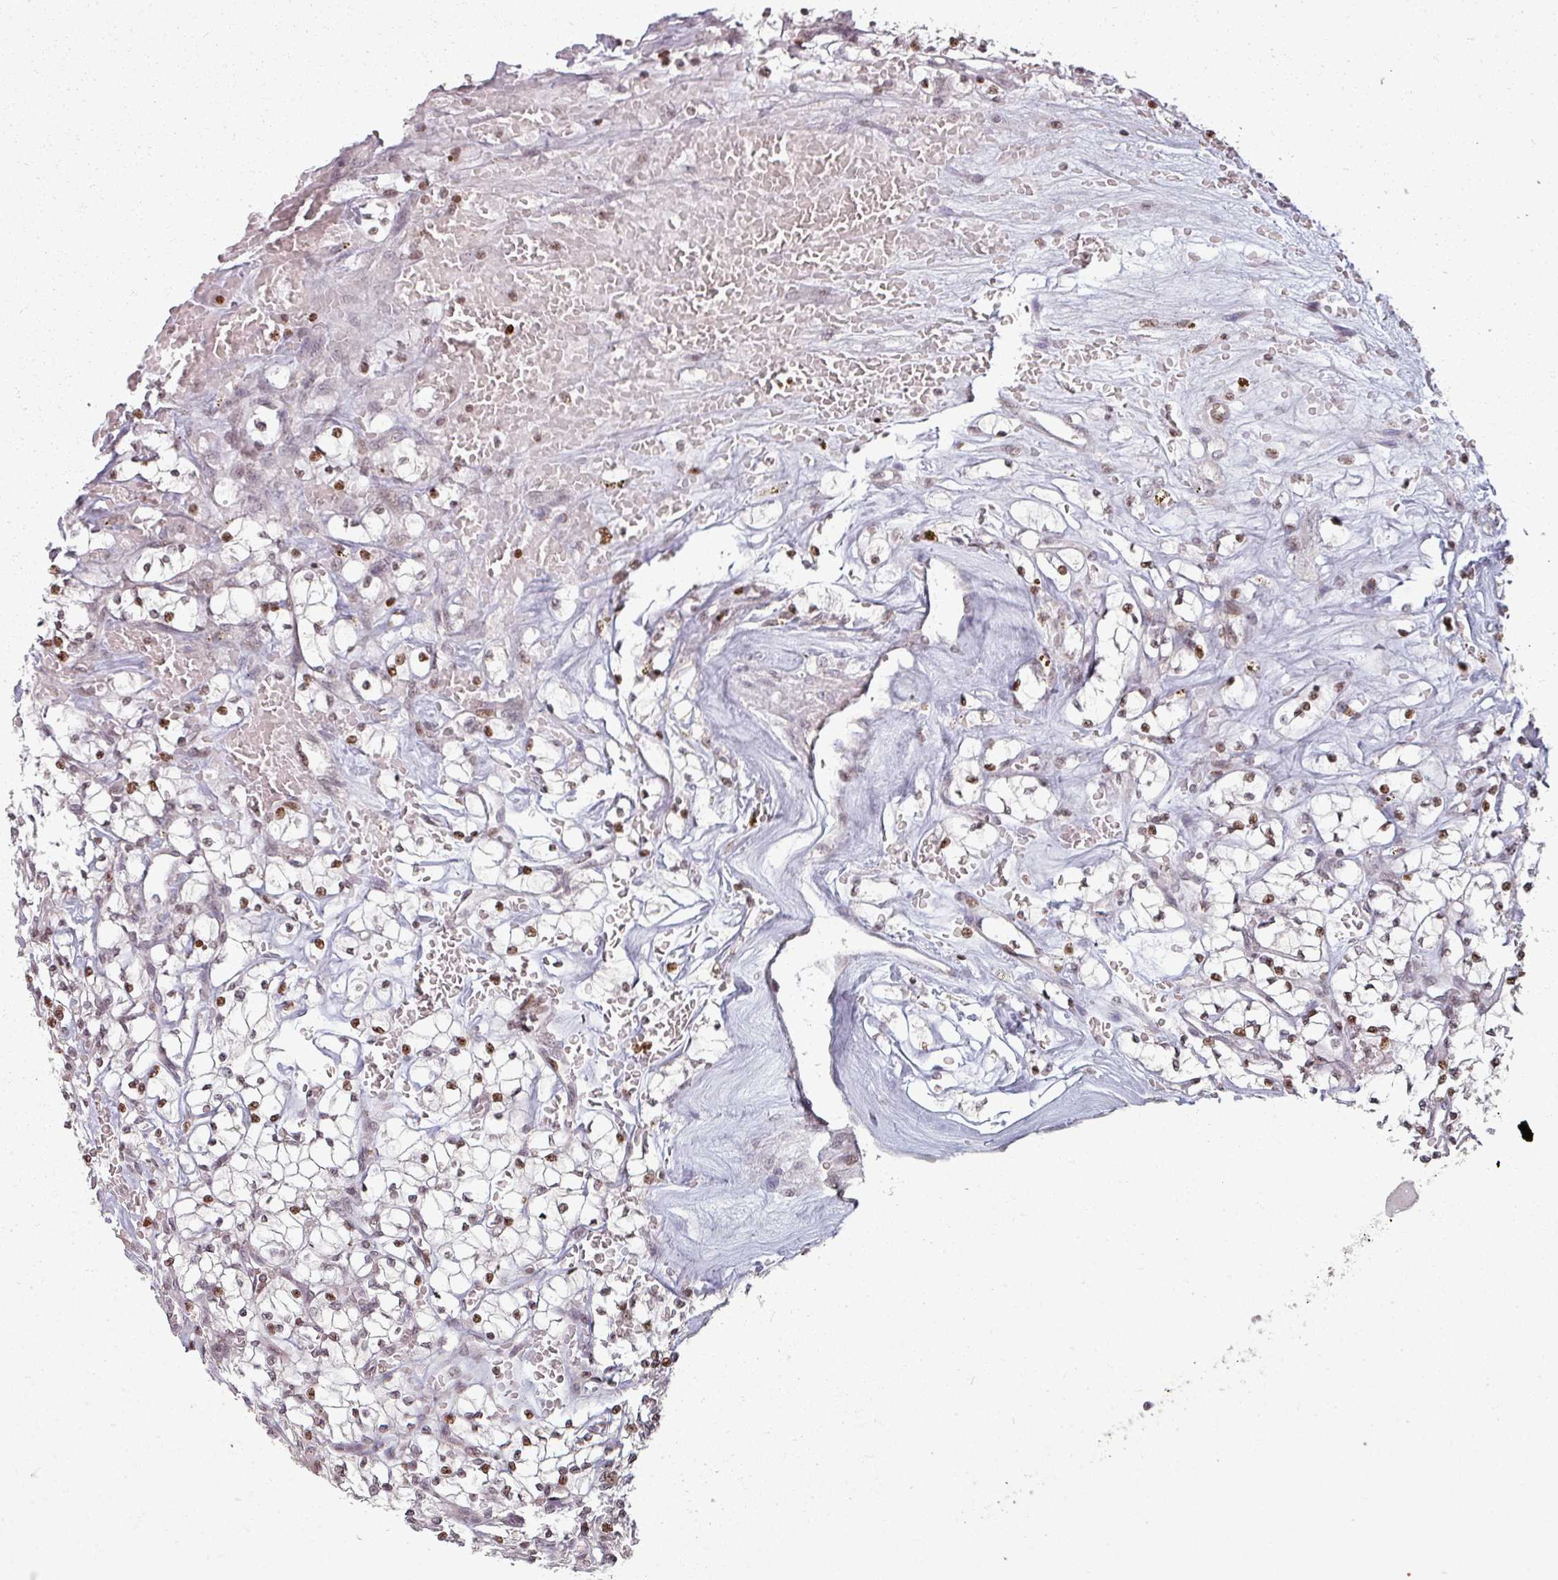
{"staining": {"intensity": "moderate", "quantity": ">75%", "location": "nuclear"}, "tissue": "renal cancer", "cell_type": "Tumor cells", "image_type": "cancer", "snomed": [{"axis": "morphology", "description": "Adenocarcinoma, NOS"}, {"axis": "topography", "description": "Kidney"}], "caption": "Immunohistochemical staining of human renal cancer (adenocarcinoma) shows medium levels of moderate nuclear protein positivity in about >75% of tumor cells.", "gene": "NCOR1", "patient": {"sex": "female", "age": 64}}